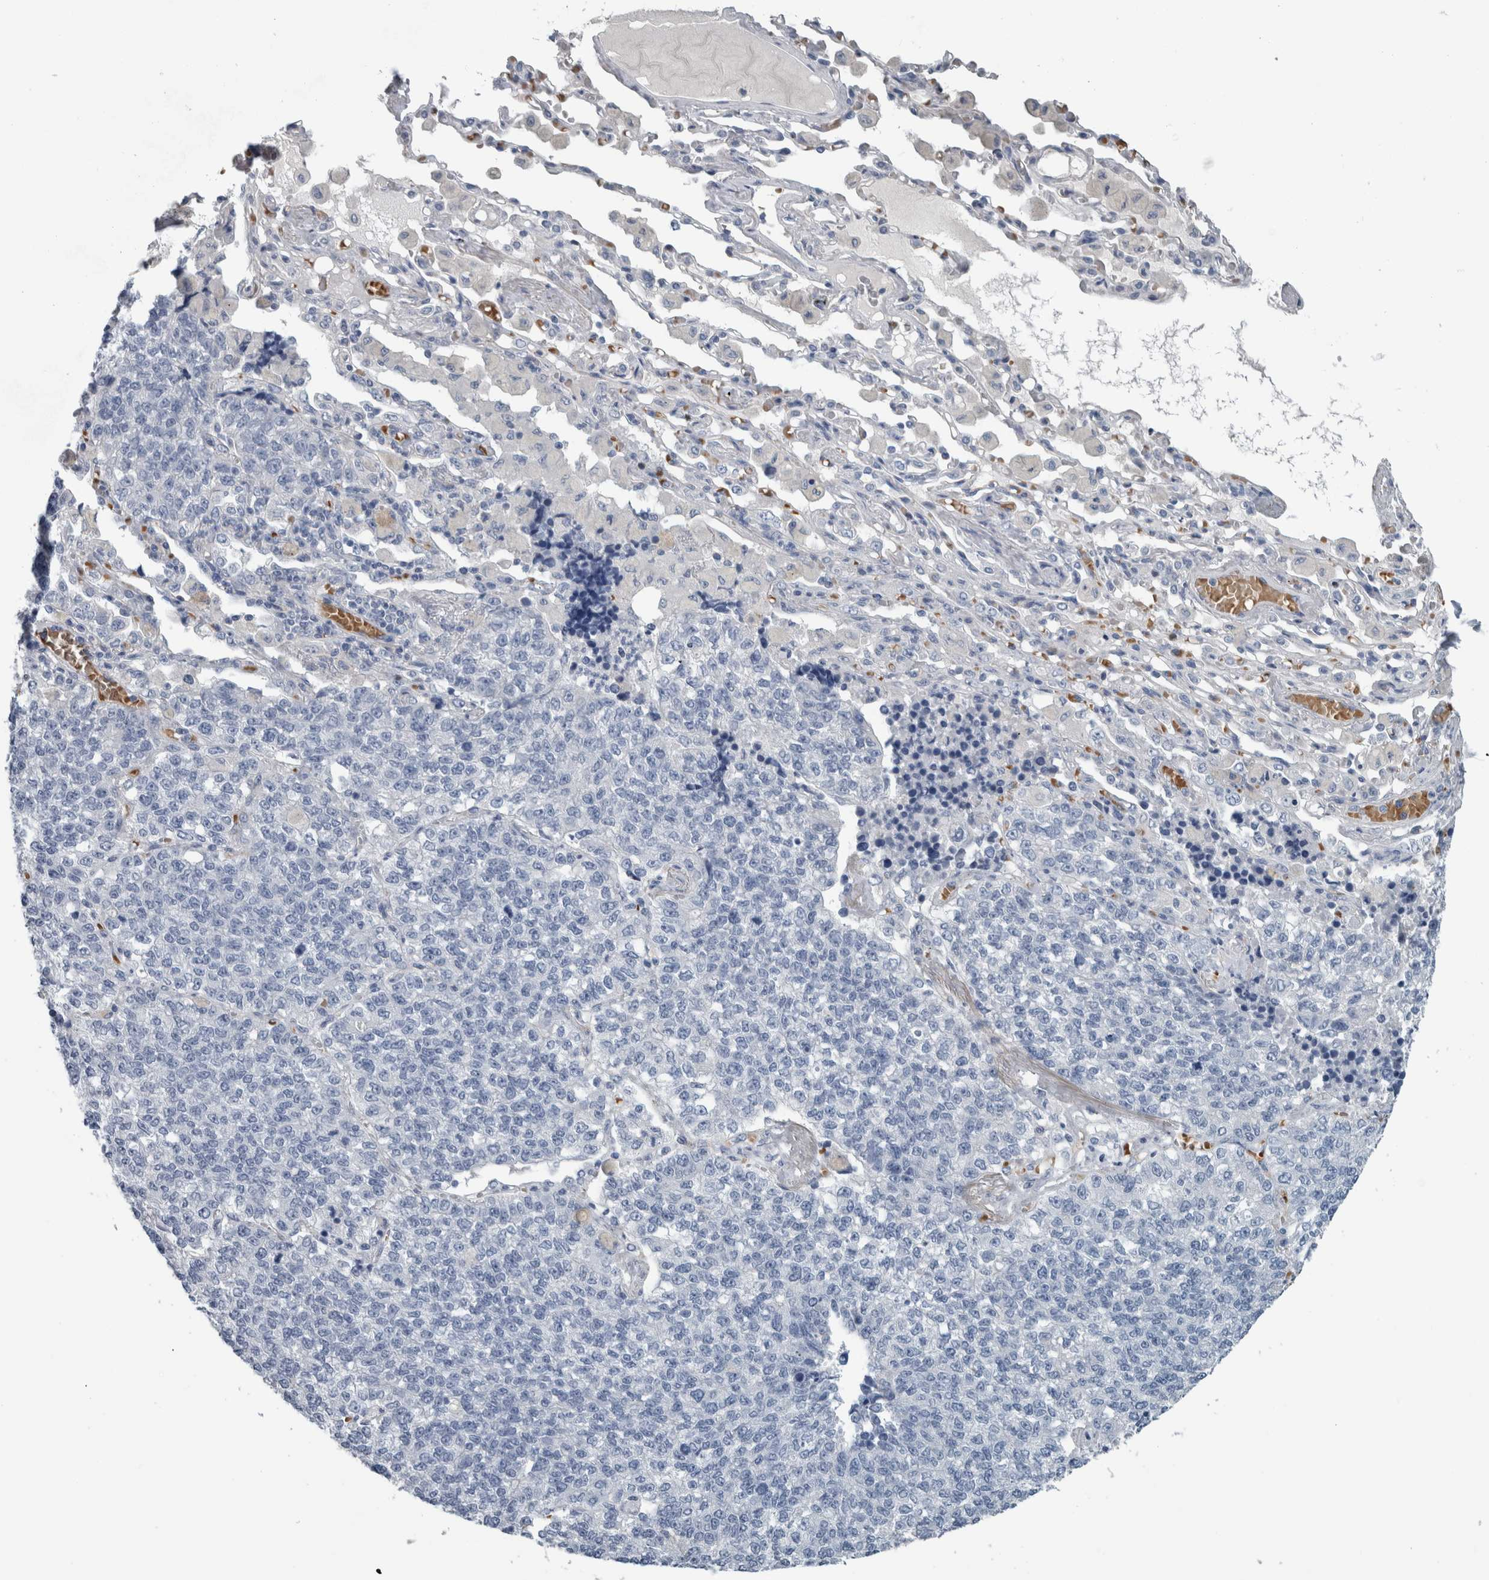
{"staining": {"intensity": "negative", "quantity": "none", "location": "none"}, "tissue": "lung cancer", "cell_type": "Tumor cells", "image_type": "cancer", "snomed": [{"axis": "morphology", "description": "Adenocarcinoma, NOS"}, {"axis": "topography", "description": "Lung"}], "caption": "Lung cancer stained for a protein using immunohistochemistry (IHC) shows no positivity tumor cells.", "gene": "SH3GL2", "patient": {"sex": "male", "age": 49}}